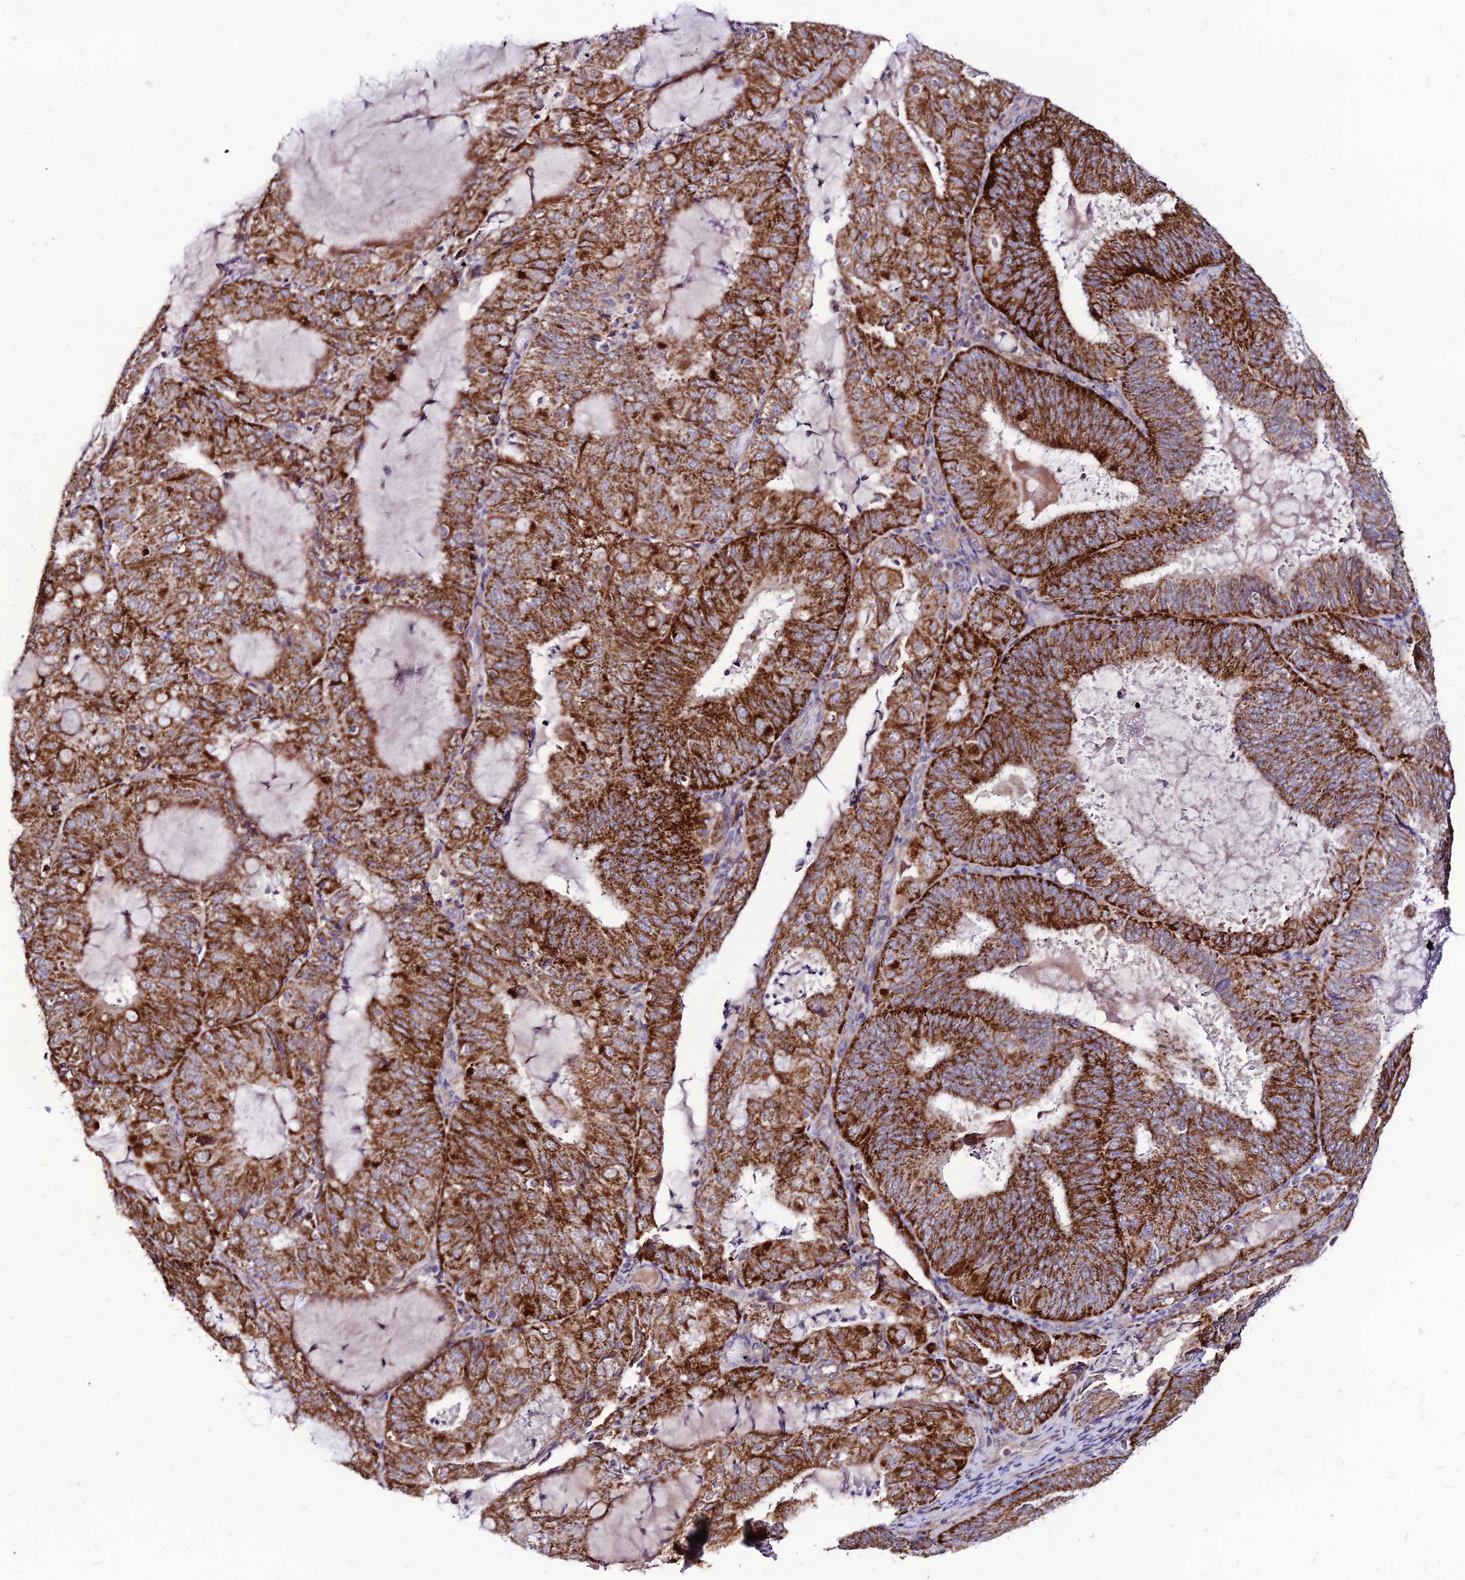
{"staining": {"intensity": "strong", "quantity": ">75%", "location": "cytoplasmic/membranous"}, "tissue": "endometrial cancer", "cell_type": "Tumor cells", "image_type": "cancer", "snomed": [{"axis": "morphology", "description": "Adenocarcinoma, NOS"}, {"axis": "topography", "description": "Endometrium"}], "caption": "Immunohistochemical staining of human endometrial adenocarcinoma exhibits high levels of strong cytoplasmic/membranous expression in approximately >75% of tumor cells.", "gene": "ECI1", "patient": {"sex": "female", "age": 81}}